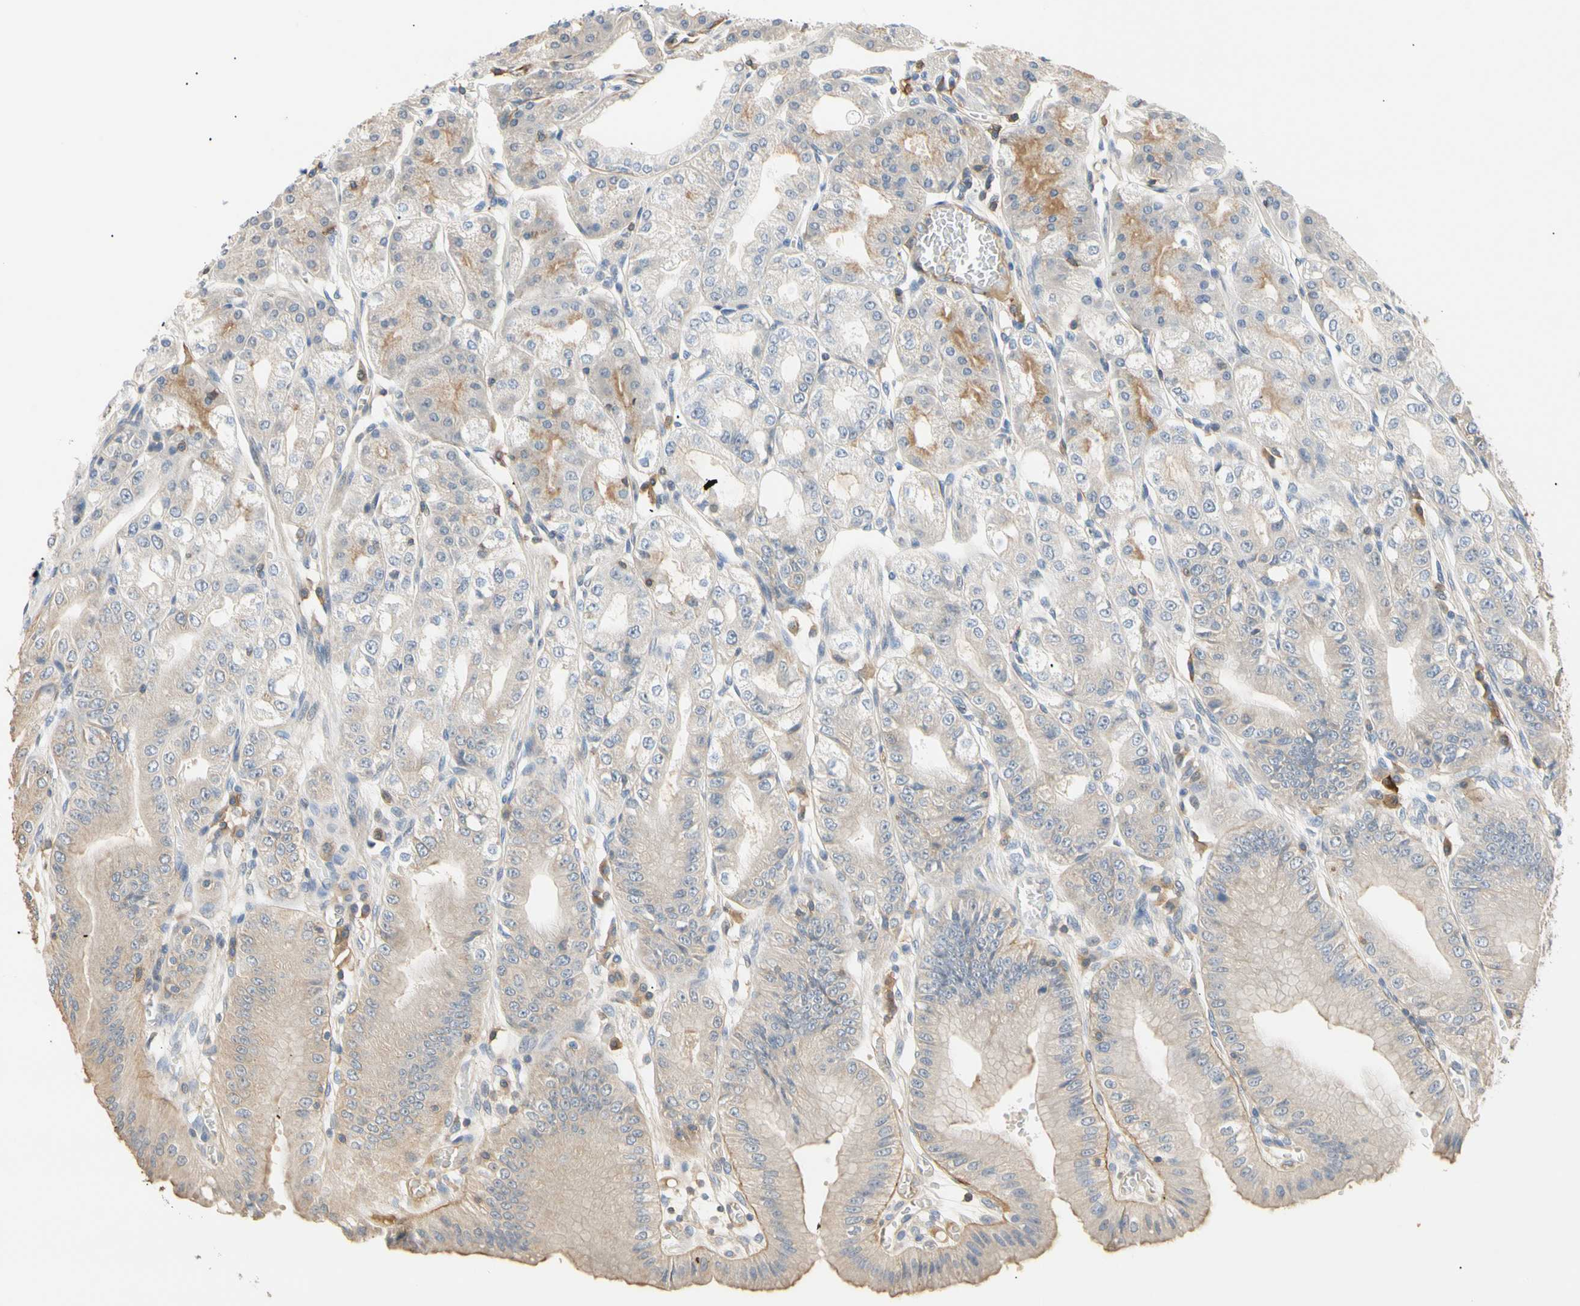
{"staining": {"intensity": "weak", "quantity": "<25%", "location": "cytoplasmic/membranous"}, "tissue": "stomach", "cell_type": "Glandular cells", "image_type": "normal", "snomed": [{"axis": "morphology", "description": "Normal tissue, NOS"}, {"axis": "topography", "description": "Stomach, lower"}], "caption": "This is a histopathology image of immunohistochemistry staining of unremarkable stomach, which shows no expression in glandular cells. (DAB (3,3'-diaminobenzidine) IHC, high magnification).", "gene": "TNFRSF18", "patient": {"sex": "male", "age": 71}}